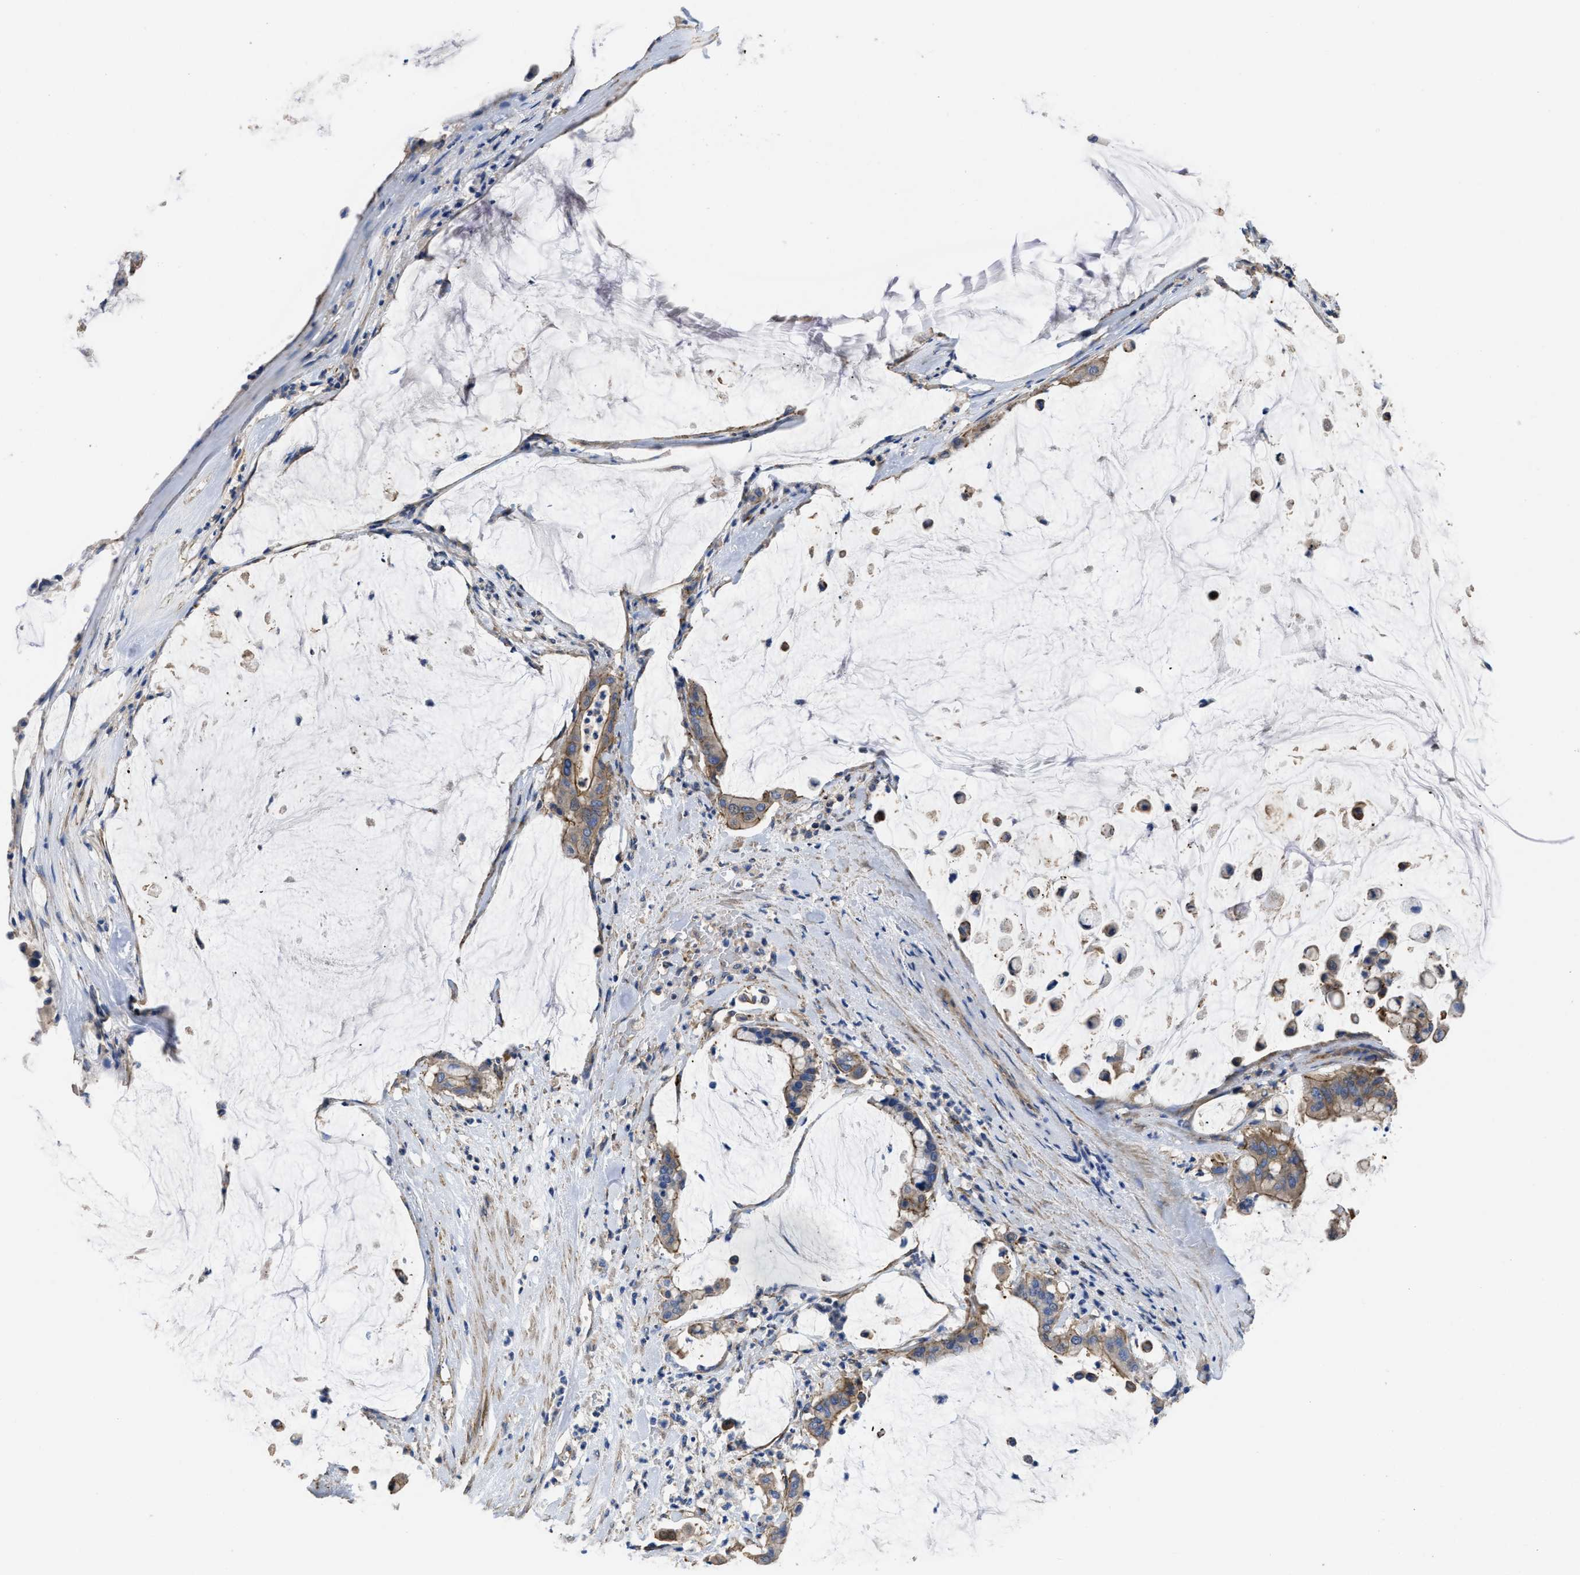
{"staining": {"intensity": "weak", "quantity": ">75%", "location": "cytoplasmic/membranous"}, "tissue": "pancreatic cancer", "cell_type": "Tumor cells", "image_type": "cancer", "snomed": [{"axis": "morphology", "description": "Adenocarcinoma, NOS"}, {"axis": "topography", "description": "Pancreas"}], "caption": "Pancreatic adenocarcinoma tissue displays weak cytoplasmic/membranous expression in approximately >75% of tumor cells The staining is performed using DAB (3,3'-diaminobenzidine) brown chromogen to label protein expression. The nuclei are counter-stained blue using hematoxylin.", "gene": "USP4", "patient": {"sex": "male", "age": 41}}